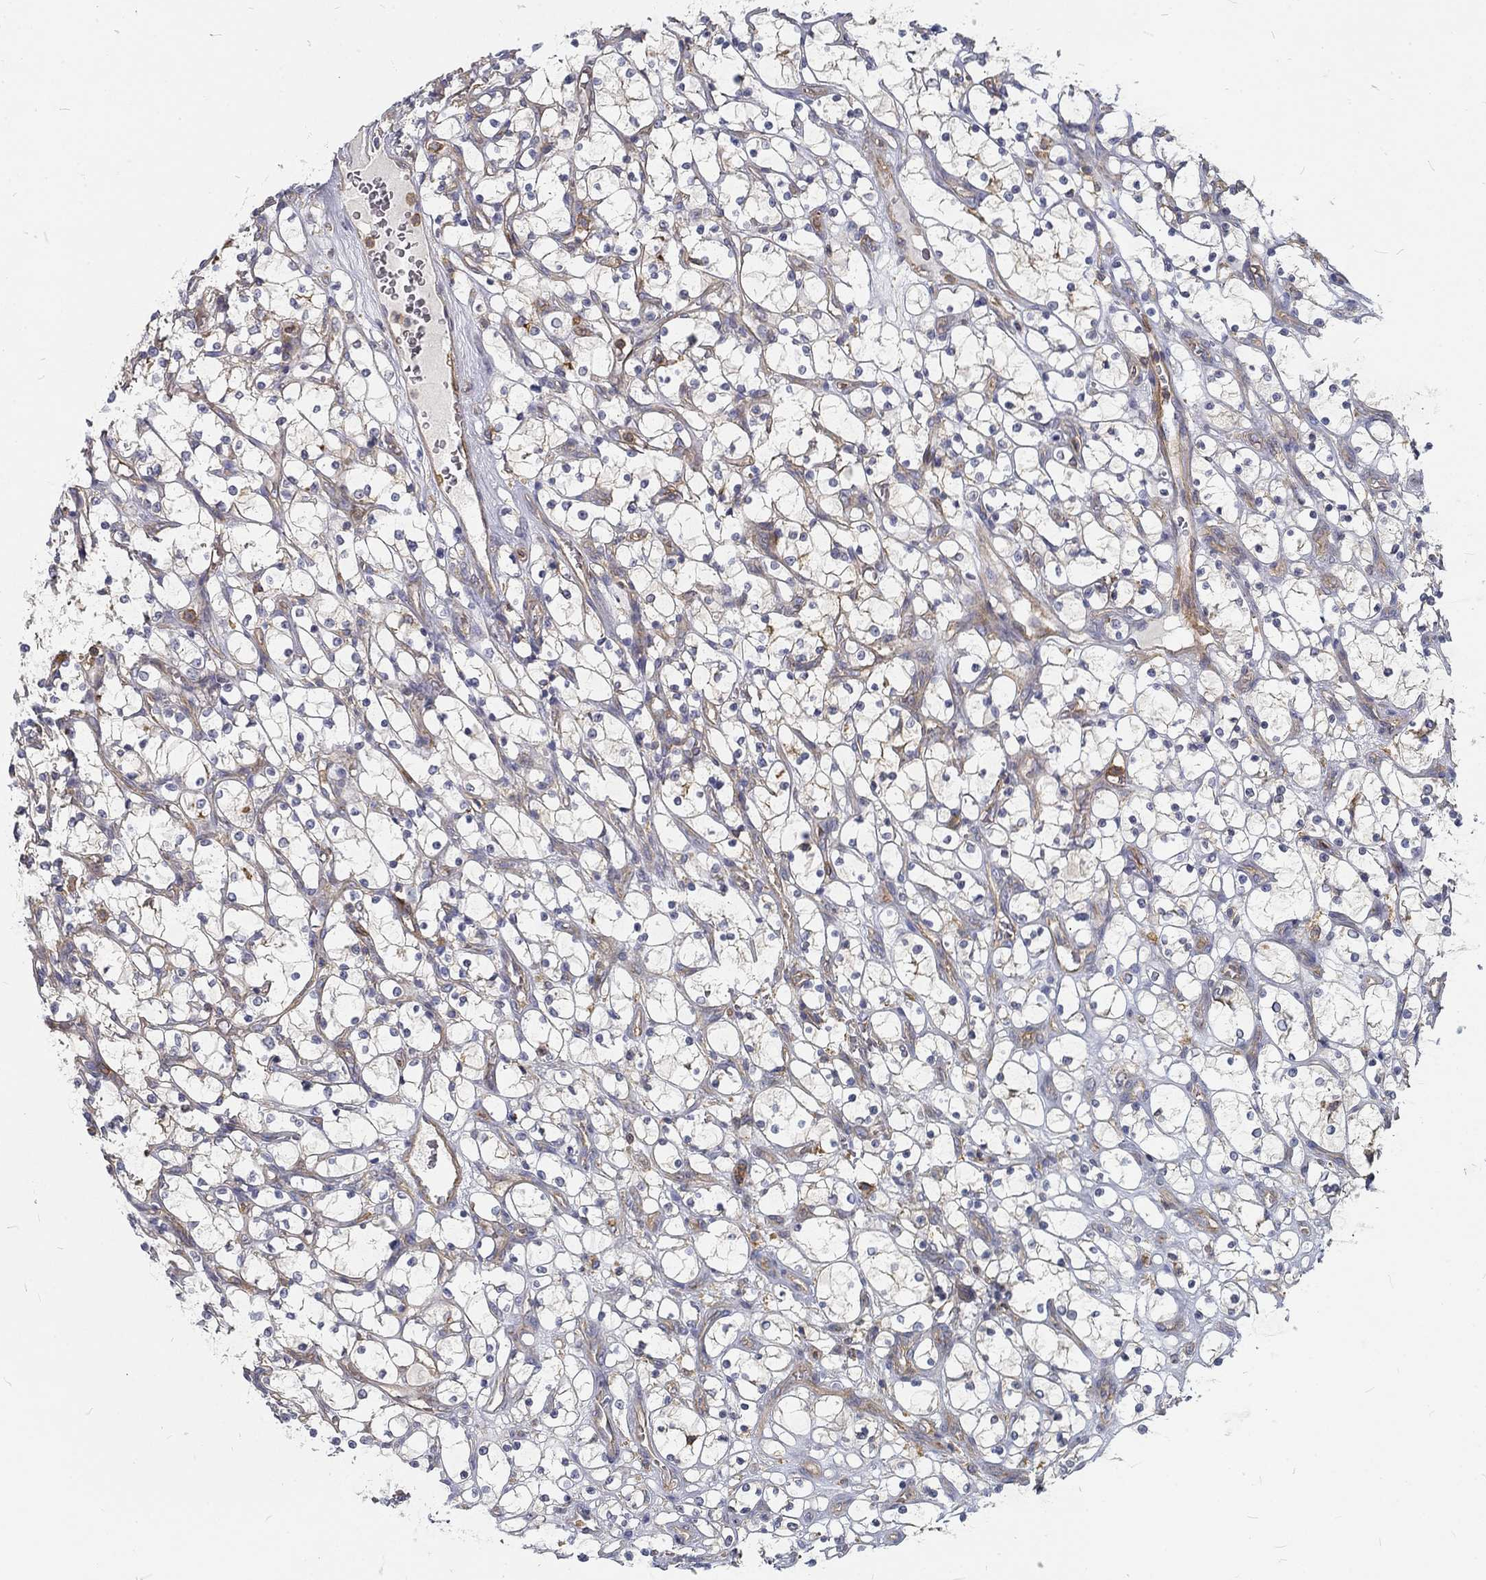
{"staining": {"intensity": "negative", "quantity": "none", "location": "none"}, "tissue": "renal cancer", "cell_type": "Tumor cells", "image_type": "cancer", "snomed": [{"axis": "morphology", "description": "Adenocarcinoma, NOS"}, {"axis": "topography", "description": "Kidney"}], "caption": "This is an IHC histopathology image of renal adenocarcinoma. There is no expression in tumor cells.", "gene": "MTMR11", "patient": {"sex": "female", "age": 69}}